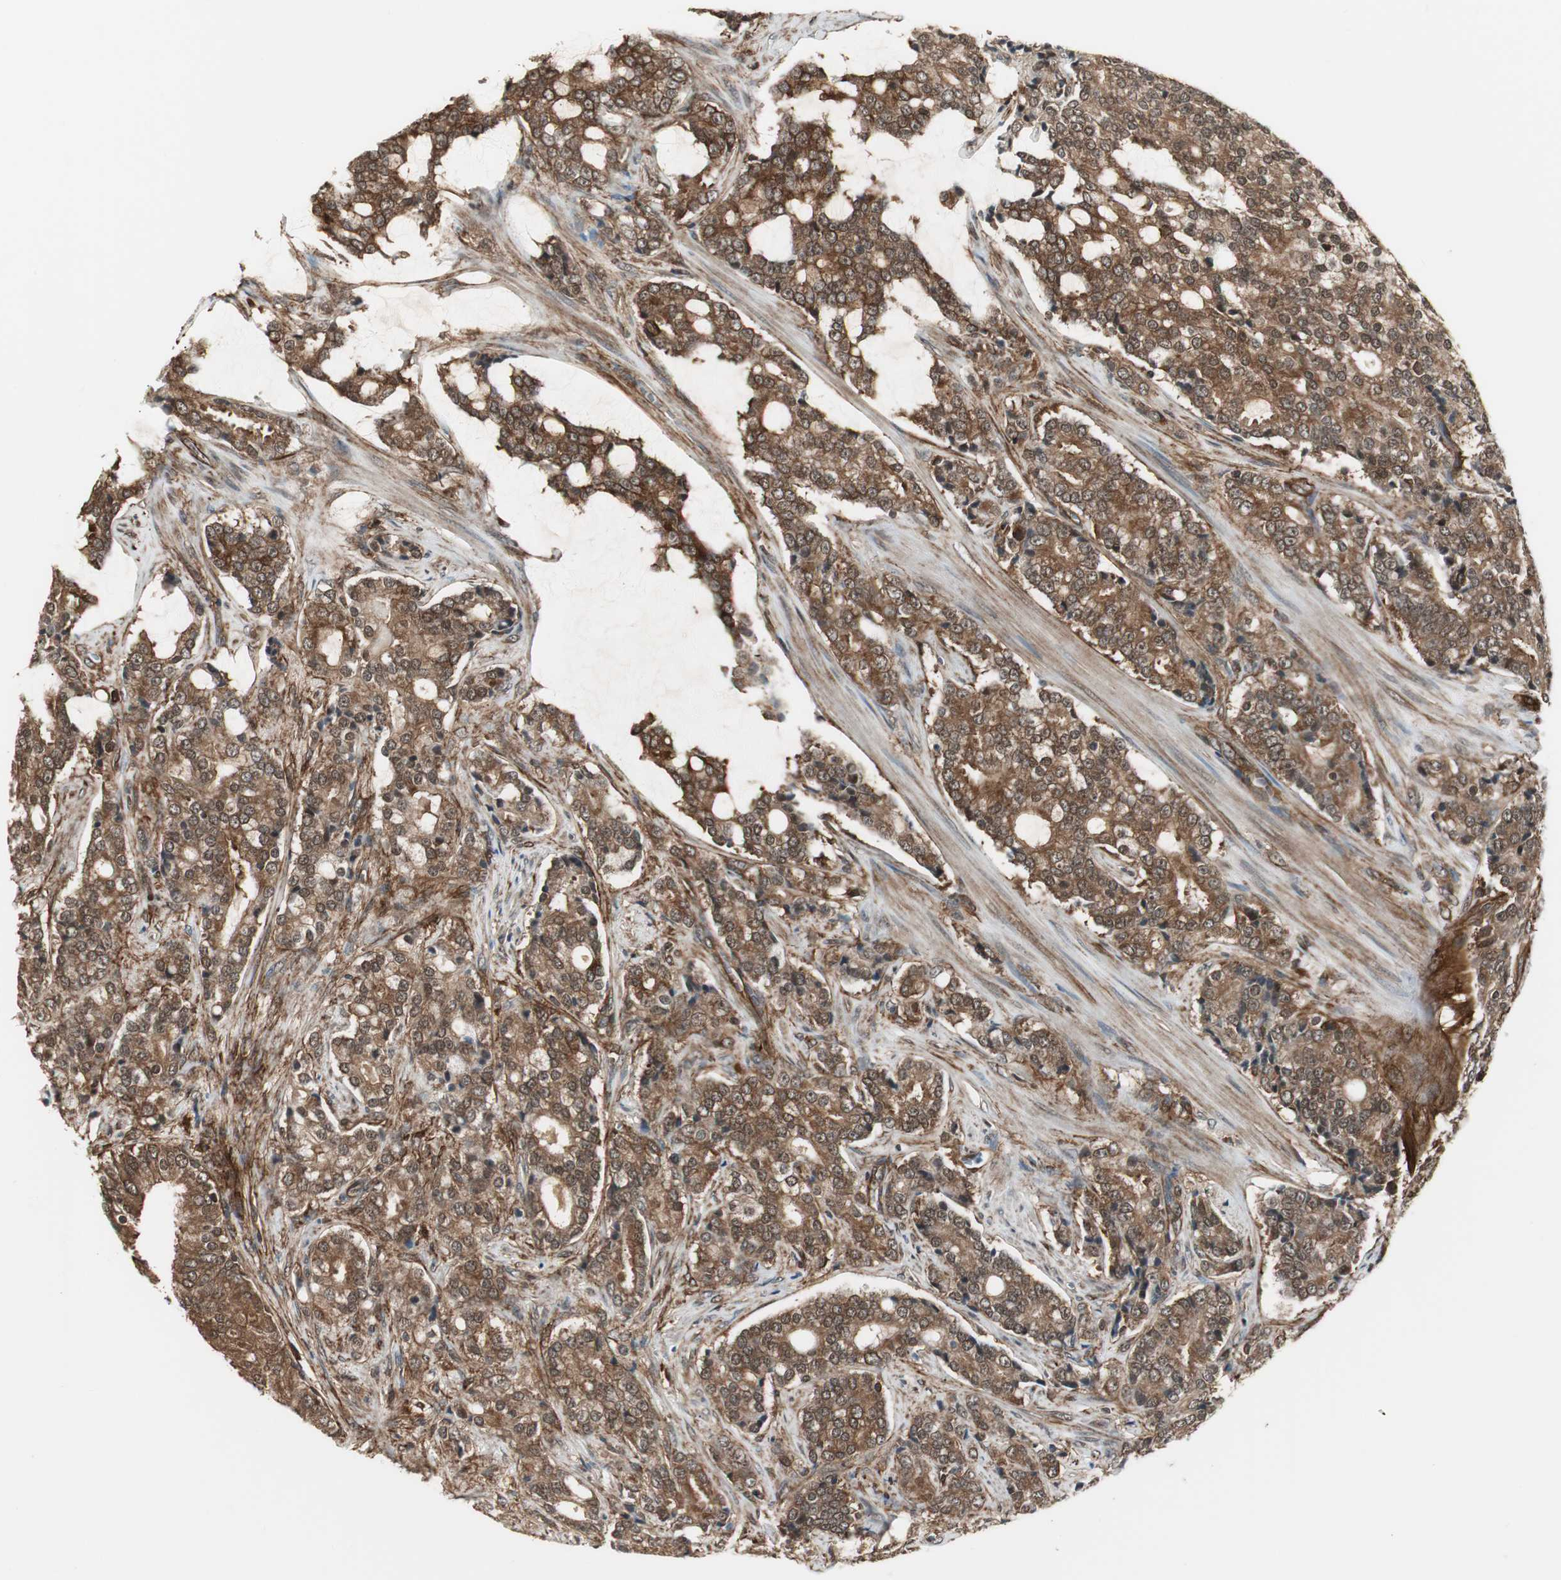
{"staining": {"intensity": "moderate", "quantity": ">75%", "location": "cytoplasmic/membranous"}, "tissue": "prostate cancer", "cell_type": "Tumor cells", "image_type": "cancer", "snomed": [{"axis": "morphology", "description": "Adenocarcinoma, Low grade"}, {"axis": "topography", "description": "Prostate"}], "caption": "A brown stain shows moderate cytoplasmic/membranous expression of a protein in prostate adenocarcinoma (low-grade) tumor cells.", "gene": "PTPN11", "patient": {"sex": "male", "age": 58}}